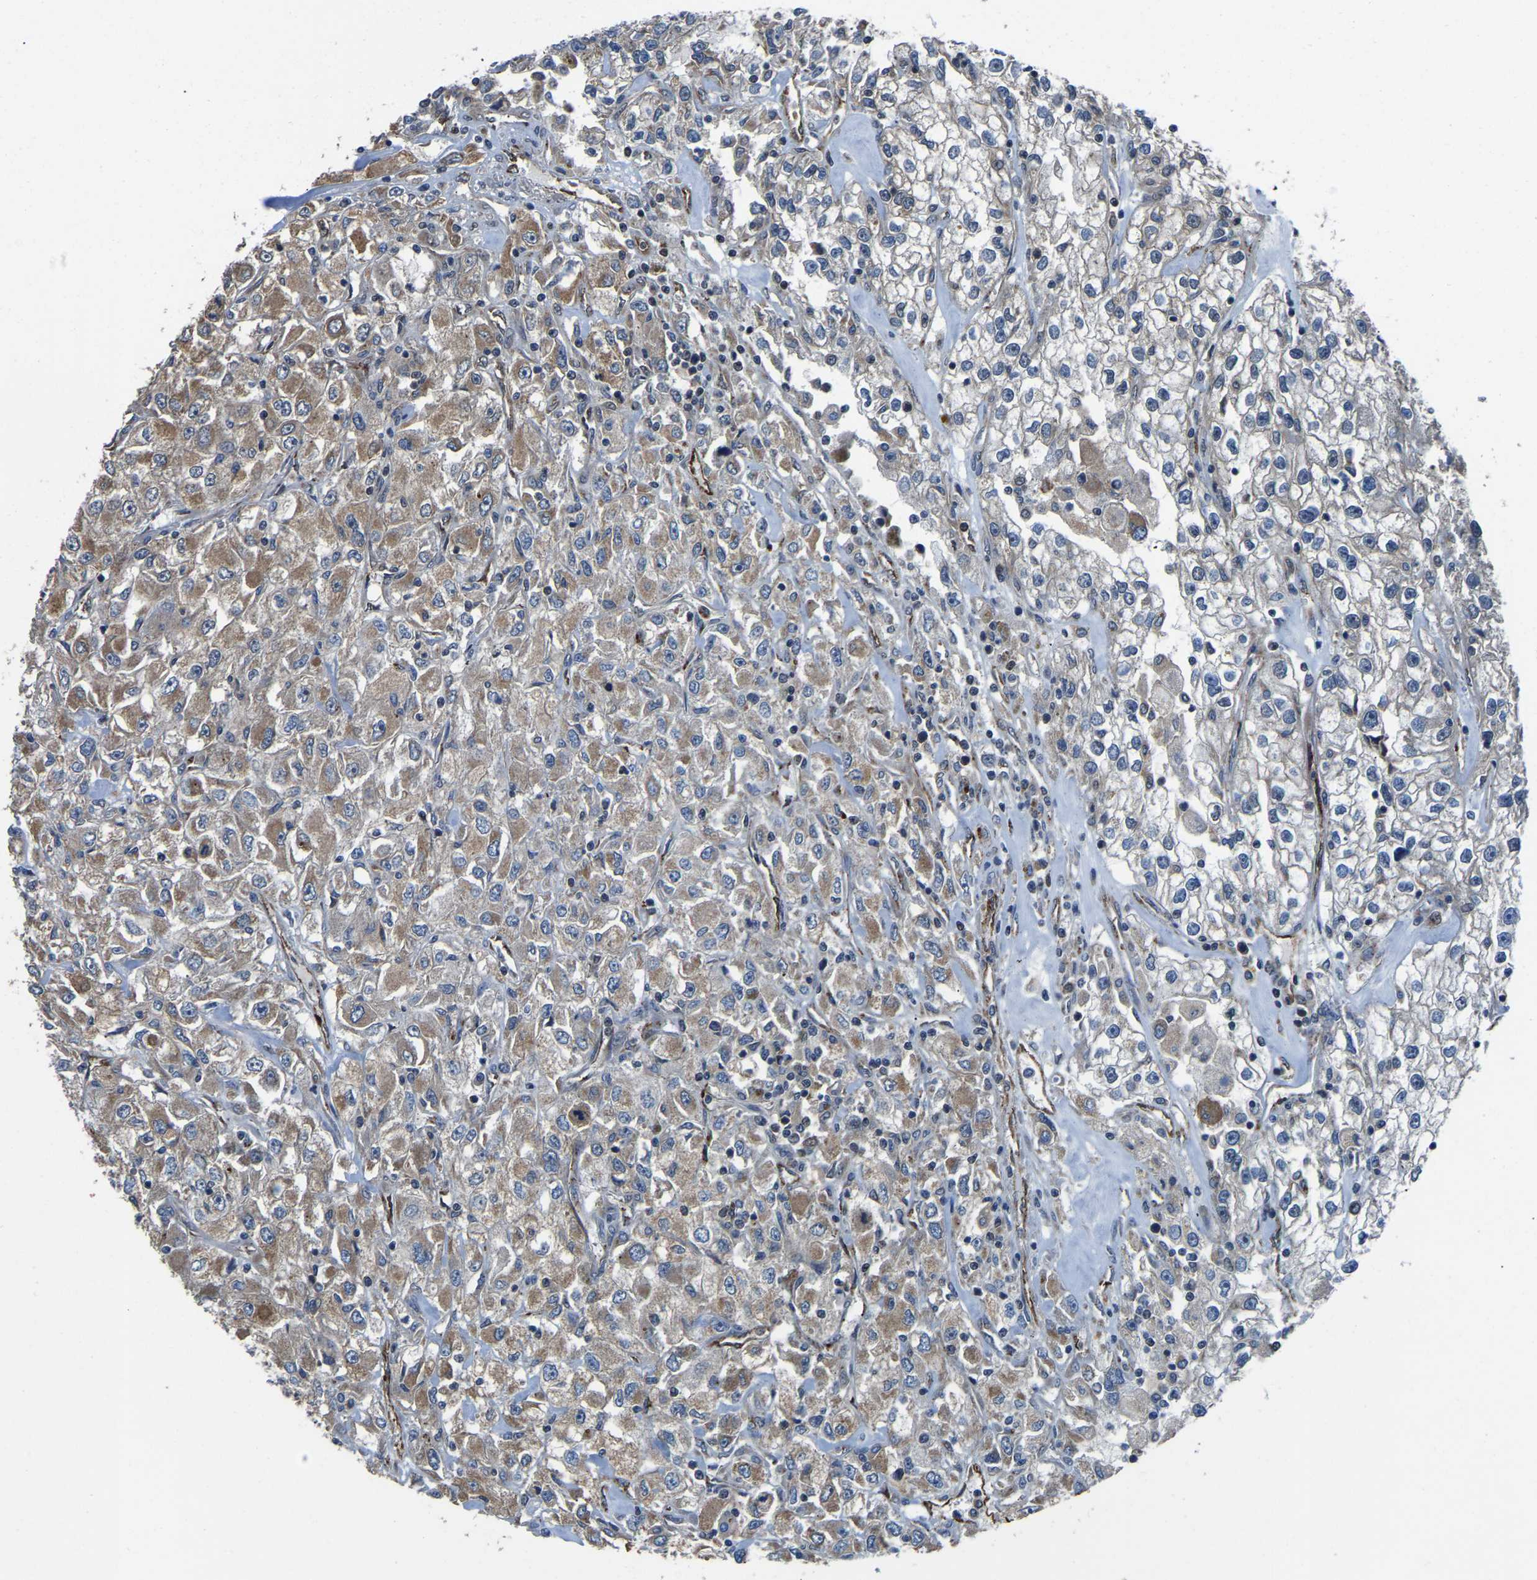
{"staining": {"intensity": "moderate", "quantity": ">75%", "location": "cytoplasmic/membranous"}, "tissue": "renal cancer", "cell_type": "Tumor cells", "image_type": "cancer", "snomed": [{"axis": "morphology", "description": "Adenocarcinoma, NOS"}, {"axis": "topography", "description": "Kidney"}], "caption": "Immunohistochemistry (DAB) staining of human renal adenocarcinoma displays moderate cytoplasmic/membranous protein staining in approximately >75% of tumor cells.", "gene": "DFFA", "patient": {"sex": "female", "age": 52}}